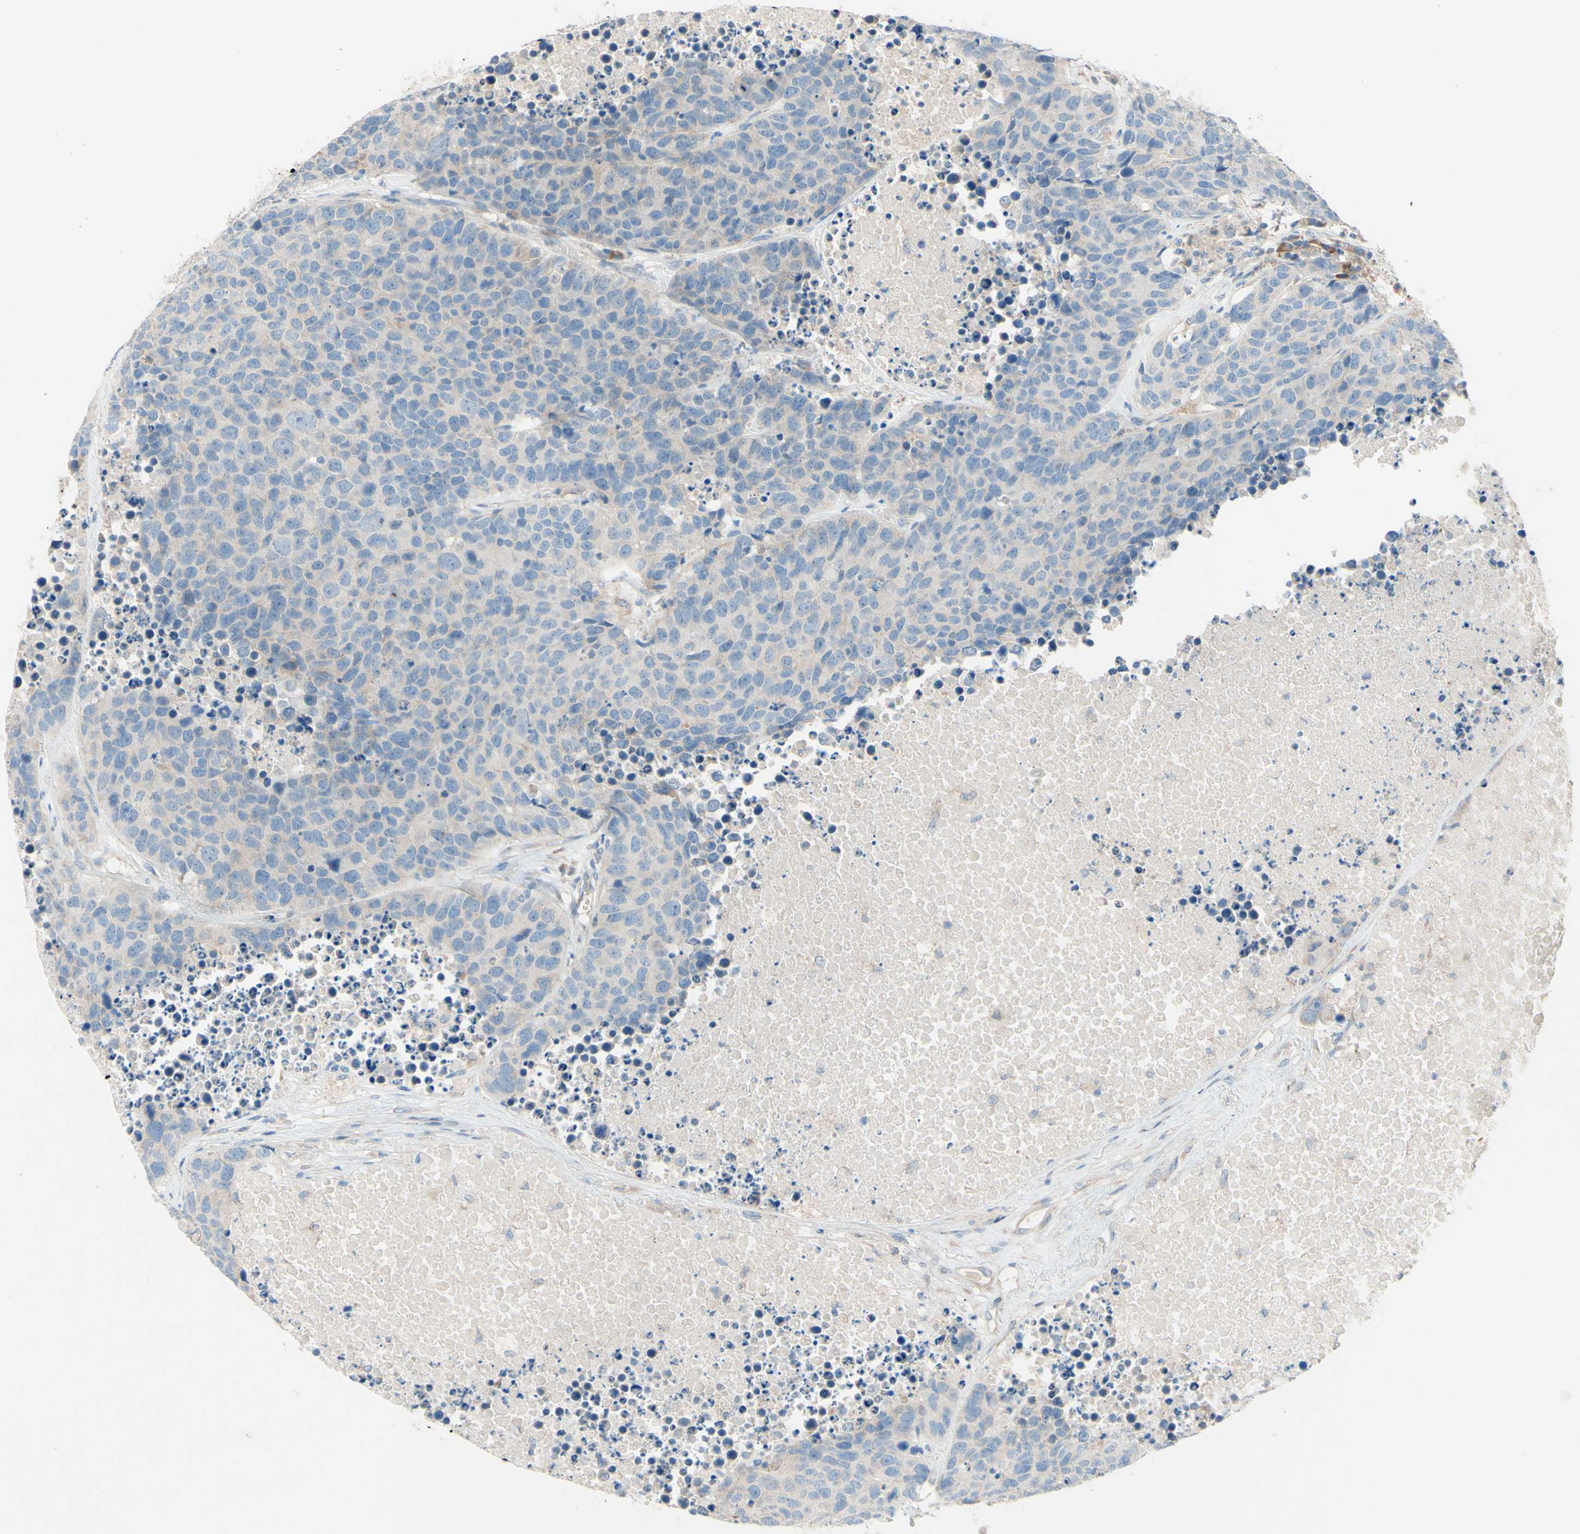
{"staining": {"intensity": "negative", "quantity": "none", "location": "none"}, "tissue": "carcinoid", "cell_type": "Tumor cells", "image_type": "cancer", "snomed": [{"axis": "morphology", "description": "Carcinoid, malignant, NOS"}, {"axis": "topography", "description": "Lung"}], "caption": "This is an immunohistochemistry (IHC) photomicrograph of carcinoid. There is no positivity in tumor cells.", "gene": "IL2", "patient": {"sex": "male", "age": 60}}